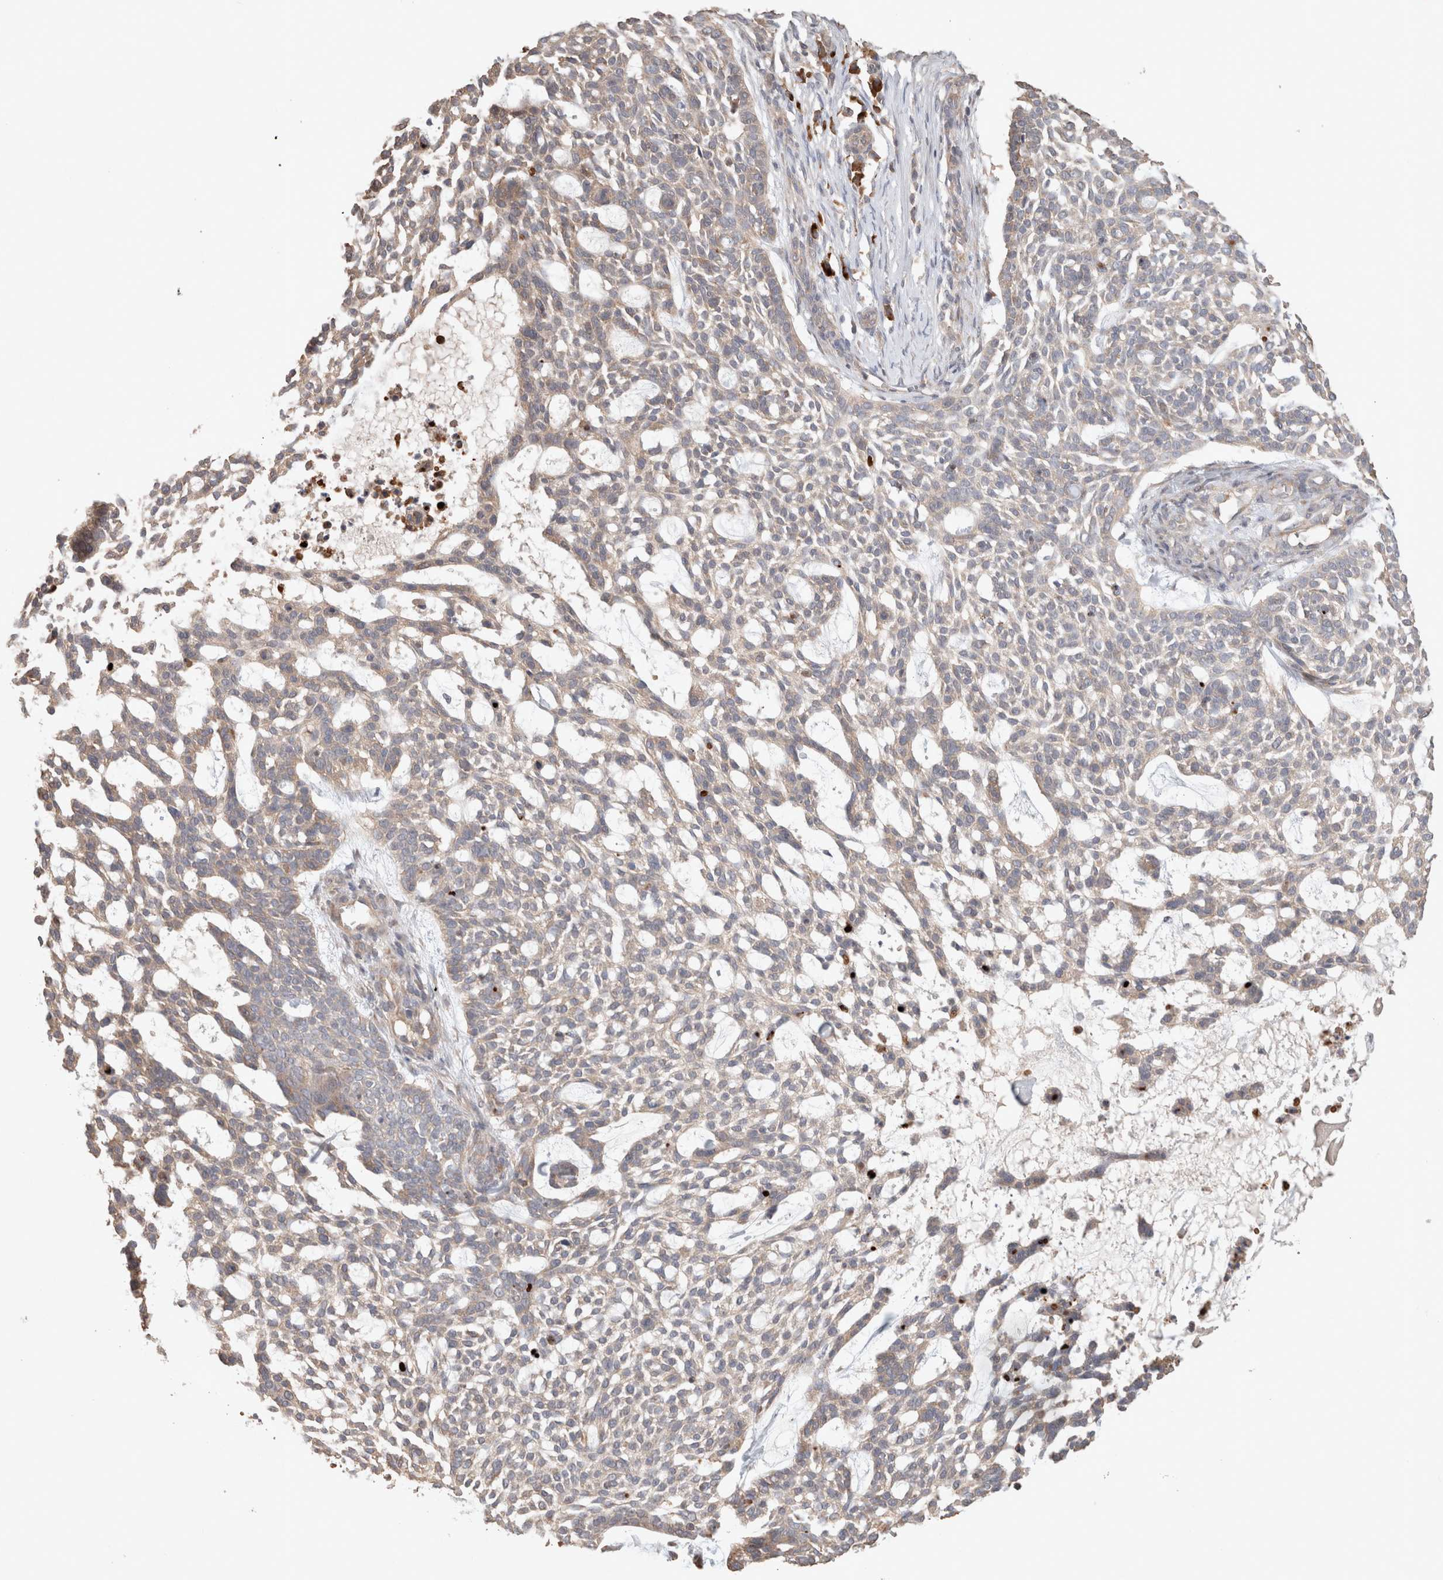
{"staining": {"intensity": "weak", "quantity": ">75%", "location": "cytoplasmic/membranous"}, "tissue": "skin cancer", "cell_type": "Tumor cells", "image_type": "cancer", "snomed": [{"axis": "morphology", "description": "Basal cell carcinoma"}, {"axis": "topography", "description": "Skin"}], "caption": "Skin basal cell carcinoma tissue displays weak cytoplasmic/membranous expression in approximately >75% of tumor cells", "gene": "HROB", "patient": {"sex": "female", "age": 64}}